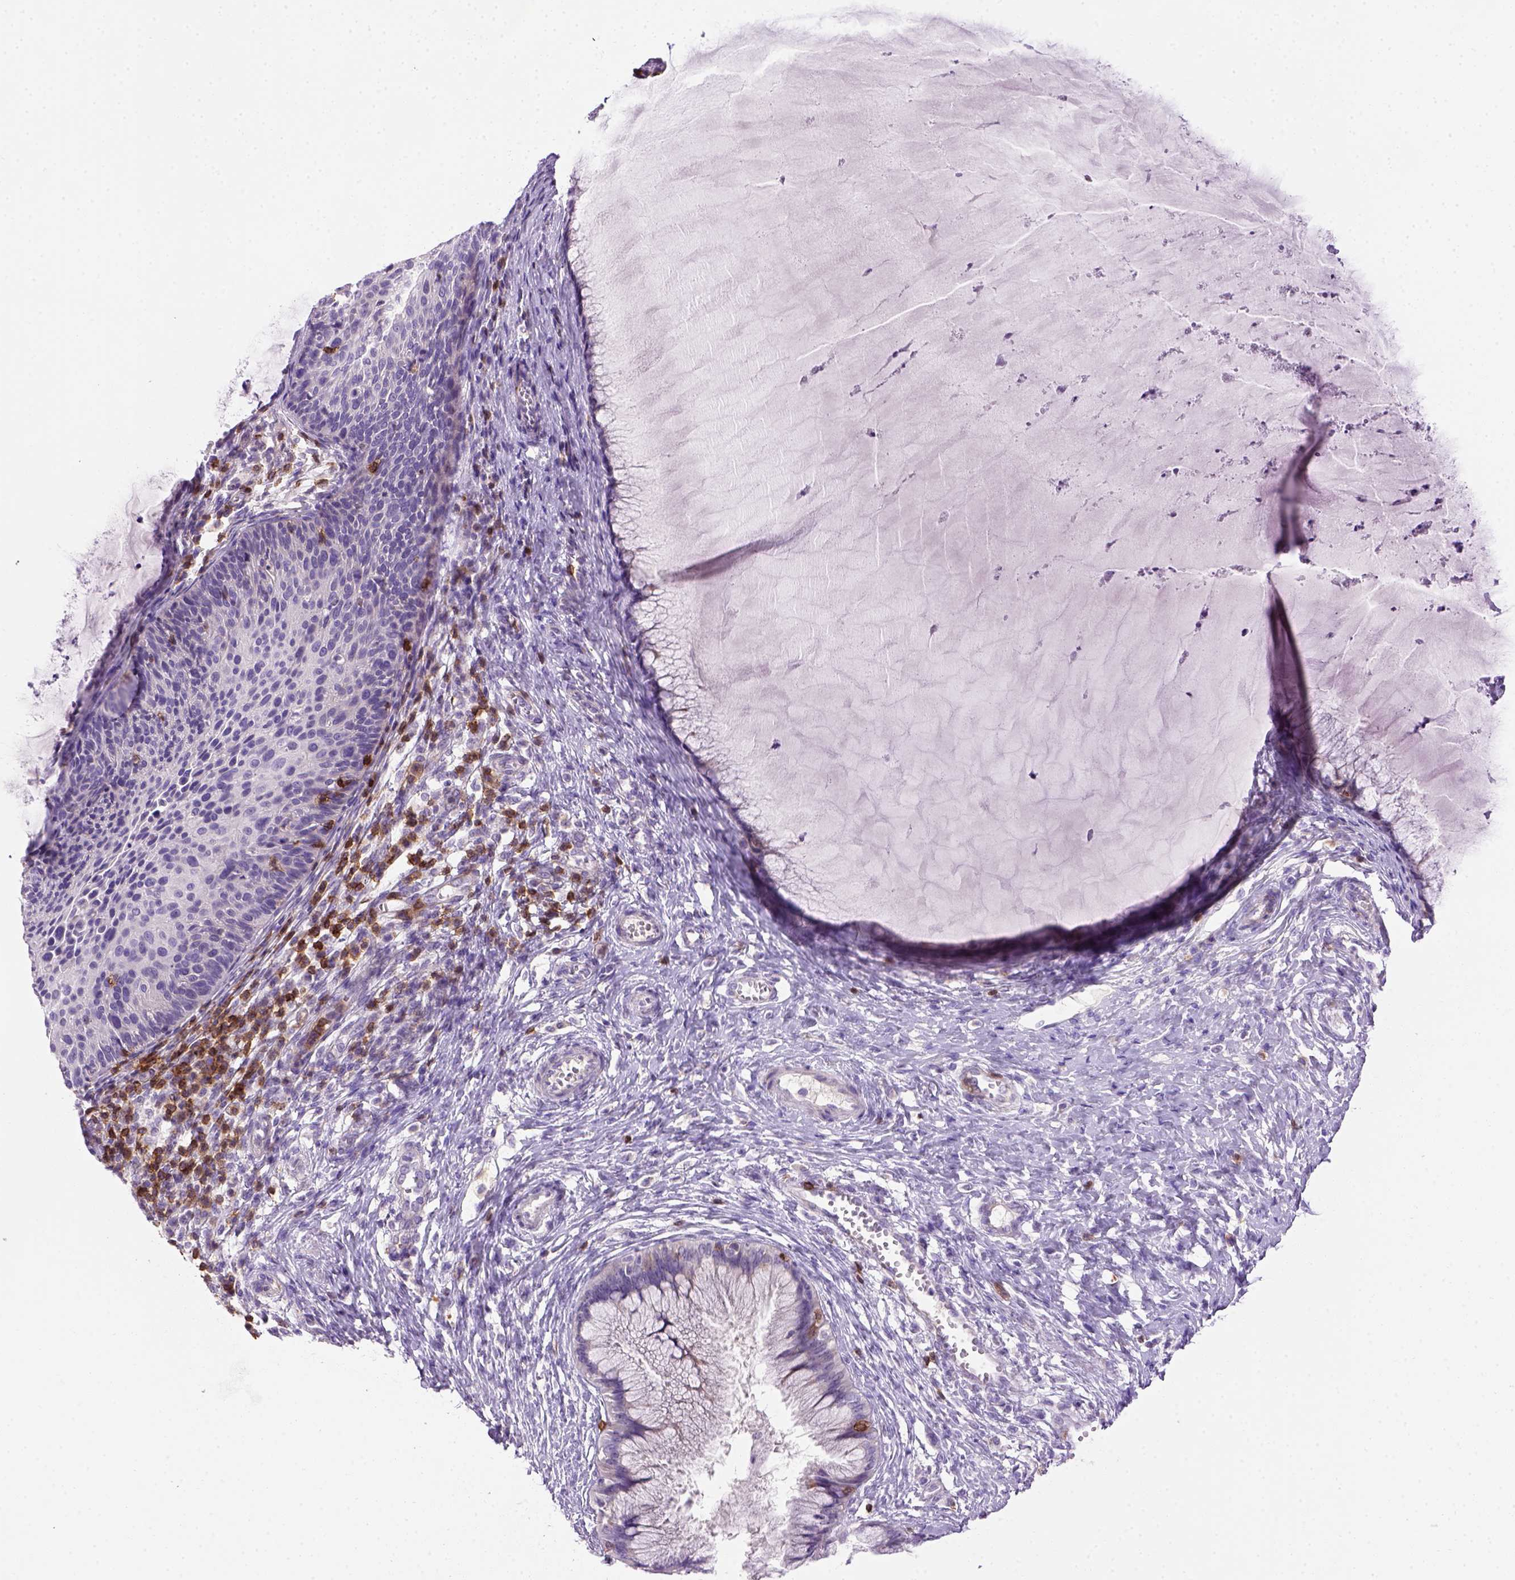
{"staining": {"intensity": "negative", "quantity": "none", "location": "none"}, "tissue": "cervical cancer", "cell_type": "Tumor cells", "image_type": "cancer", "snomed": [{"axis": "morphology", "description": "Squamous cell carcinoma, NOS"}, {"axis": "topography", "description": "Cervix"}], "caption": "The photomicrograph reveals no significant staining in tumor cells of cervical cancer.", "gene": "CD3E", "patient": {"sex": "female", "age": 36}}